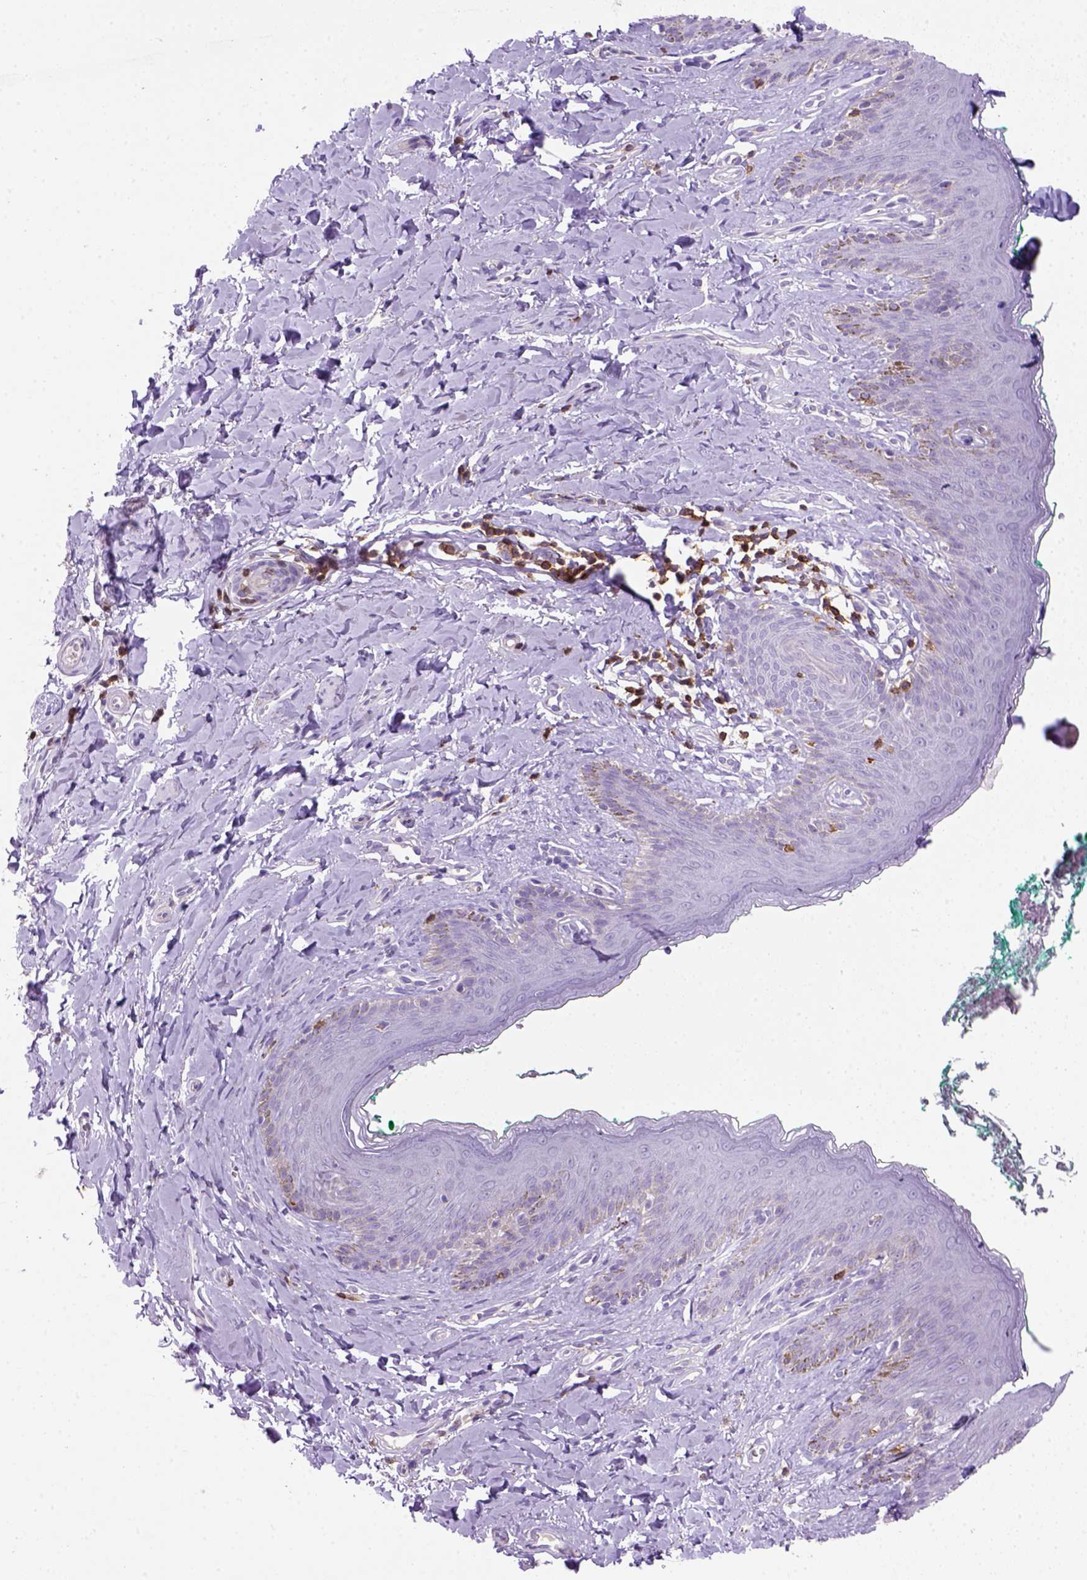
{"staining": {"intensity": "negative", "quantity": "none", "location": "none"}, "tissue": "skin", "cell_type": "Epidermal cells", "image_type": "normal", "snomed": [{"axis": "morphology", "description": "Normal tissue, NOS"}, {"axis": "topography", "description": "Vulva"}], "caption": "IHC histopathology image of unremarkable human skin stained for a protein (brown), which shows no positivity in epidermal cells.", "gene": "CD3E", "patient": {"sex": "female", "age": 66}}